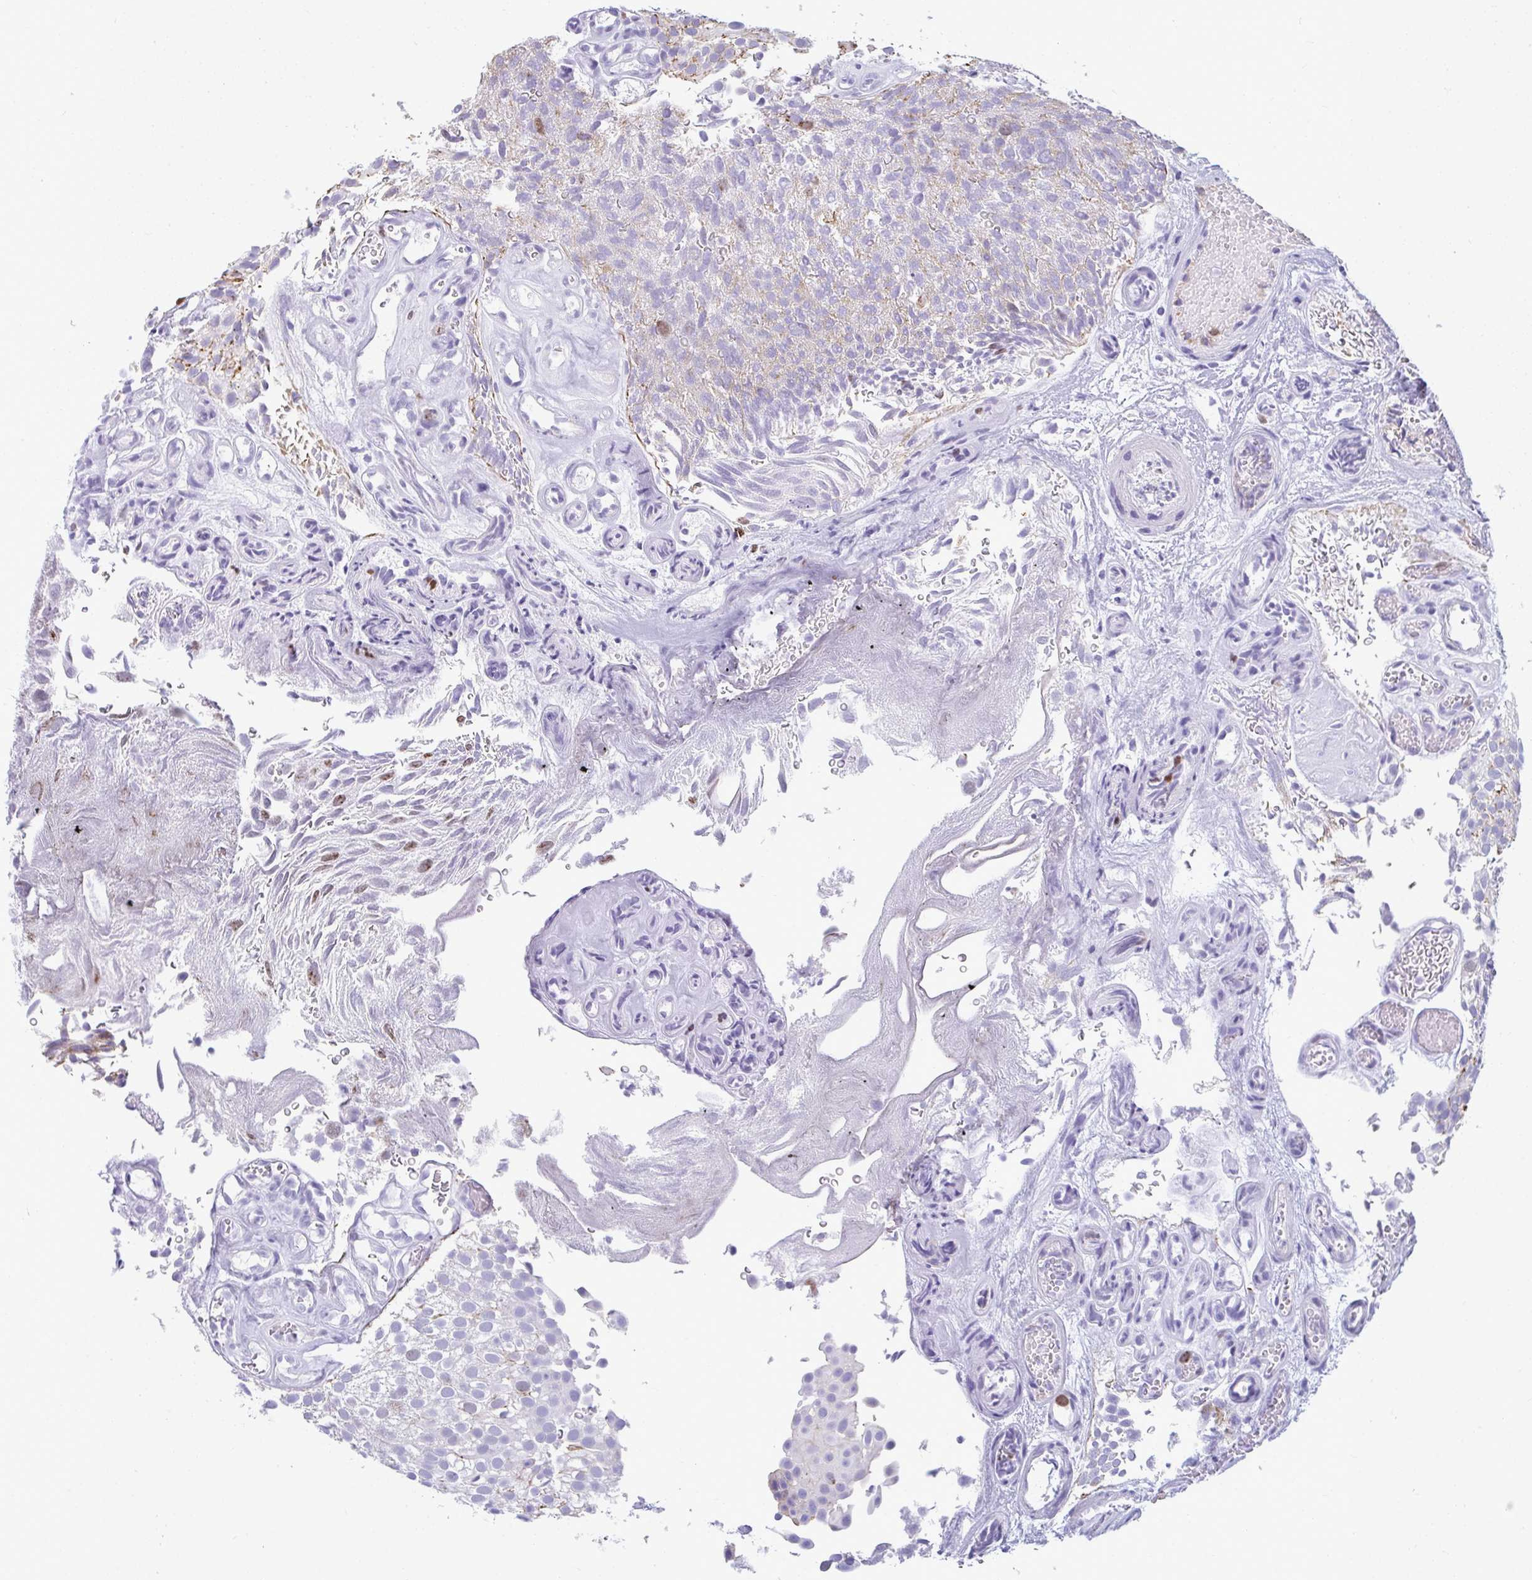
{"staining": {"intensity": "weak", "quantity": "<25%", "location": "nuclear"}, "tissue": "urothelial cancer", "cell_type": "Tumor cells", "image_type": "cancer", "snomed": [{"axis": "morphology", "description": "Urothelial carcinoma, Low grade"}, {"axis": "topography", "description": "Urinary bladder"}], "caption": "This is an IHC photomicrograph of urothelial cancer. There is no expression in tumor cells.", "gene": "SUZ12", "patient": {"sex": "male", "age": 78}}